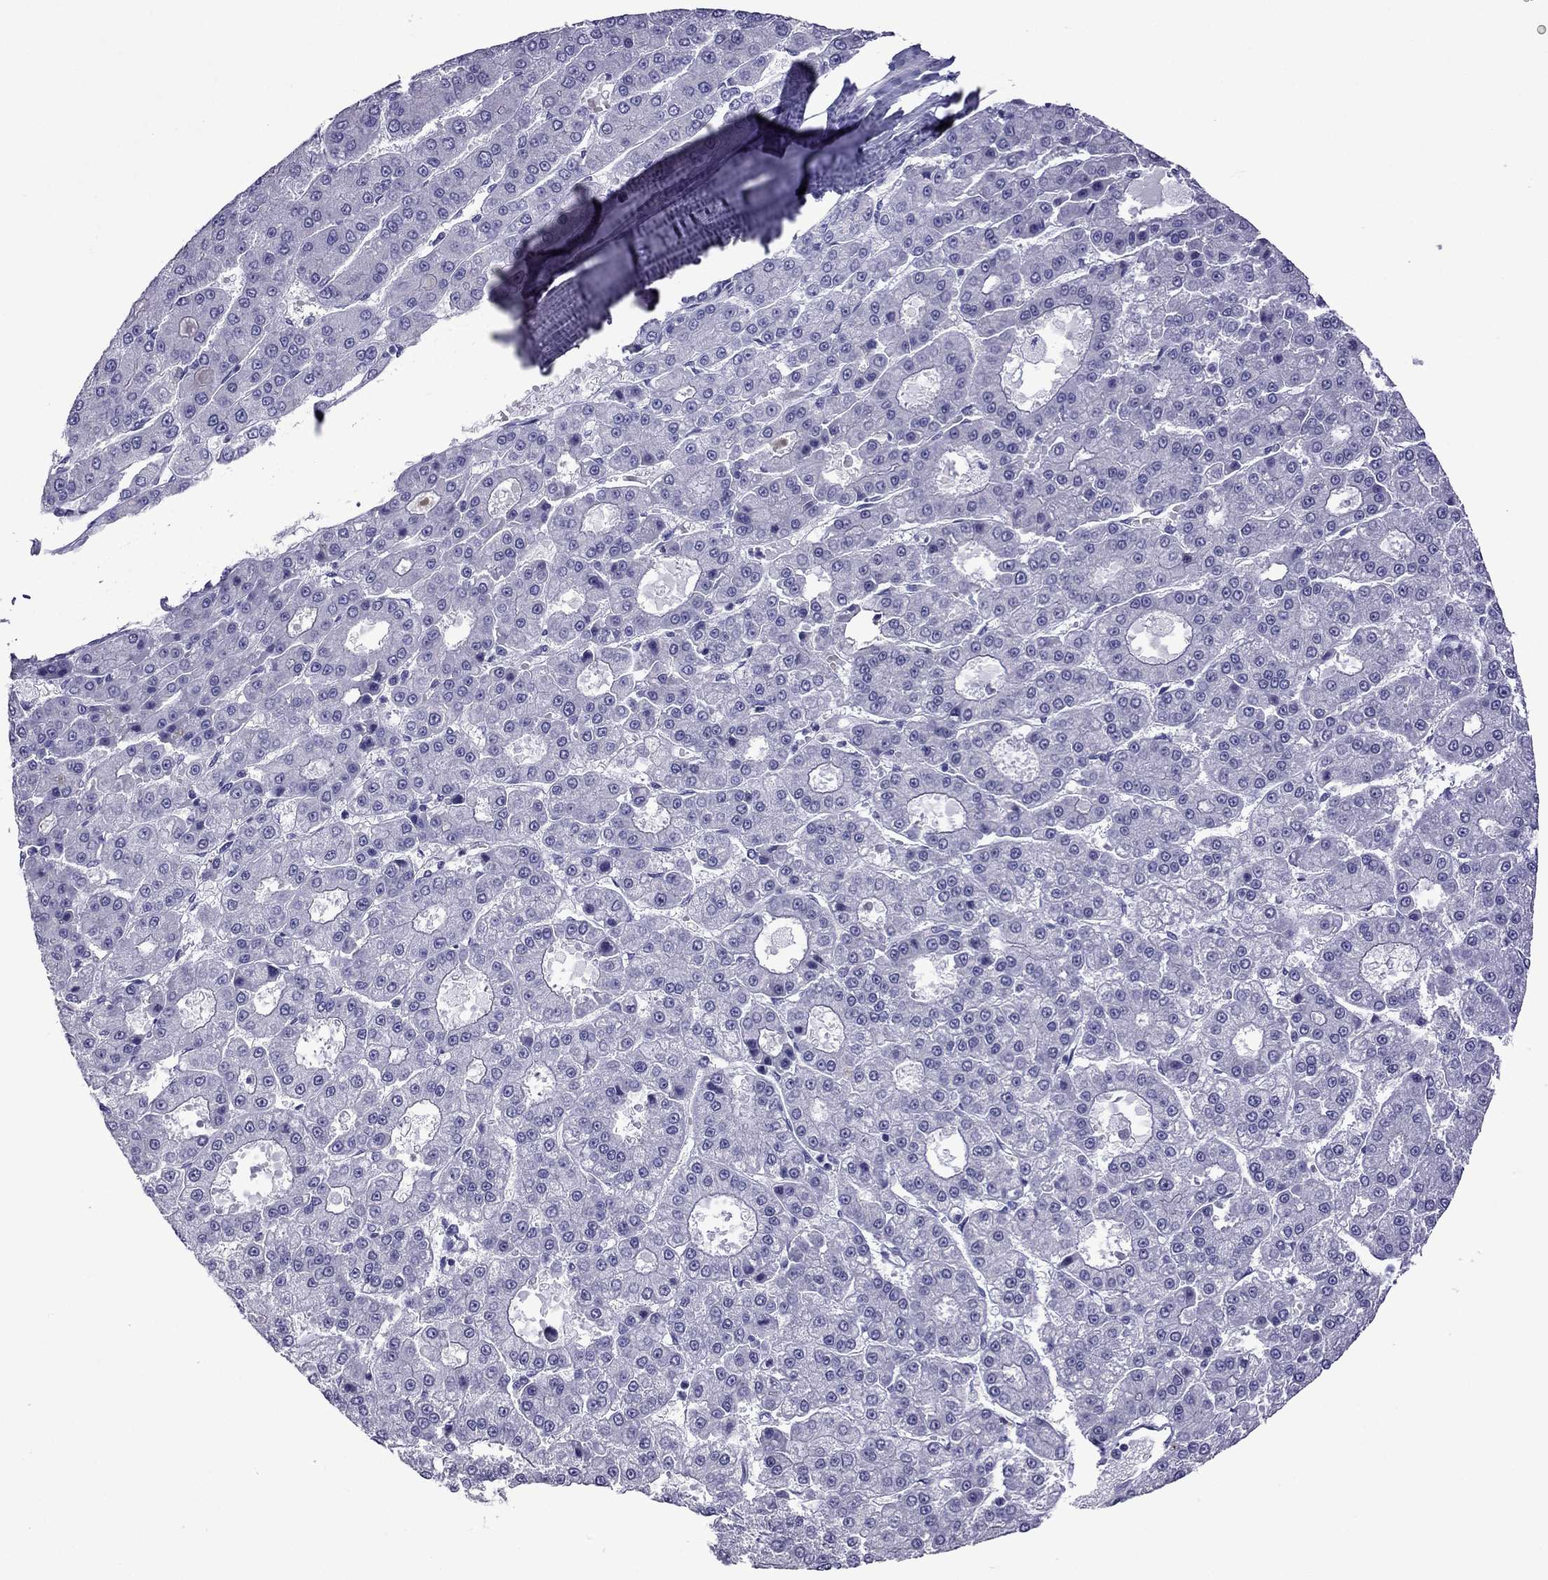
{"staining": {"intensity": "negative", "quantity": "none", "location": "none"}, "tissue": "liver cancer", "cell_type": "Tumor cells", "image_type": "cancer", "snomed": [{"axis": "morphology", "description": "Carcinoma, Hepatocellular, NOS"}, {"axis": "topography", "description": "Liver"}], "caption": "Liver hepatocellular carcinoma was stained to show a protein in brown. There is no significant positivity in tumor cells.", "gene": "MYL11", "patient": {"sex": "male", "age": 70}}